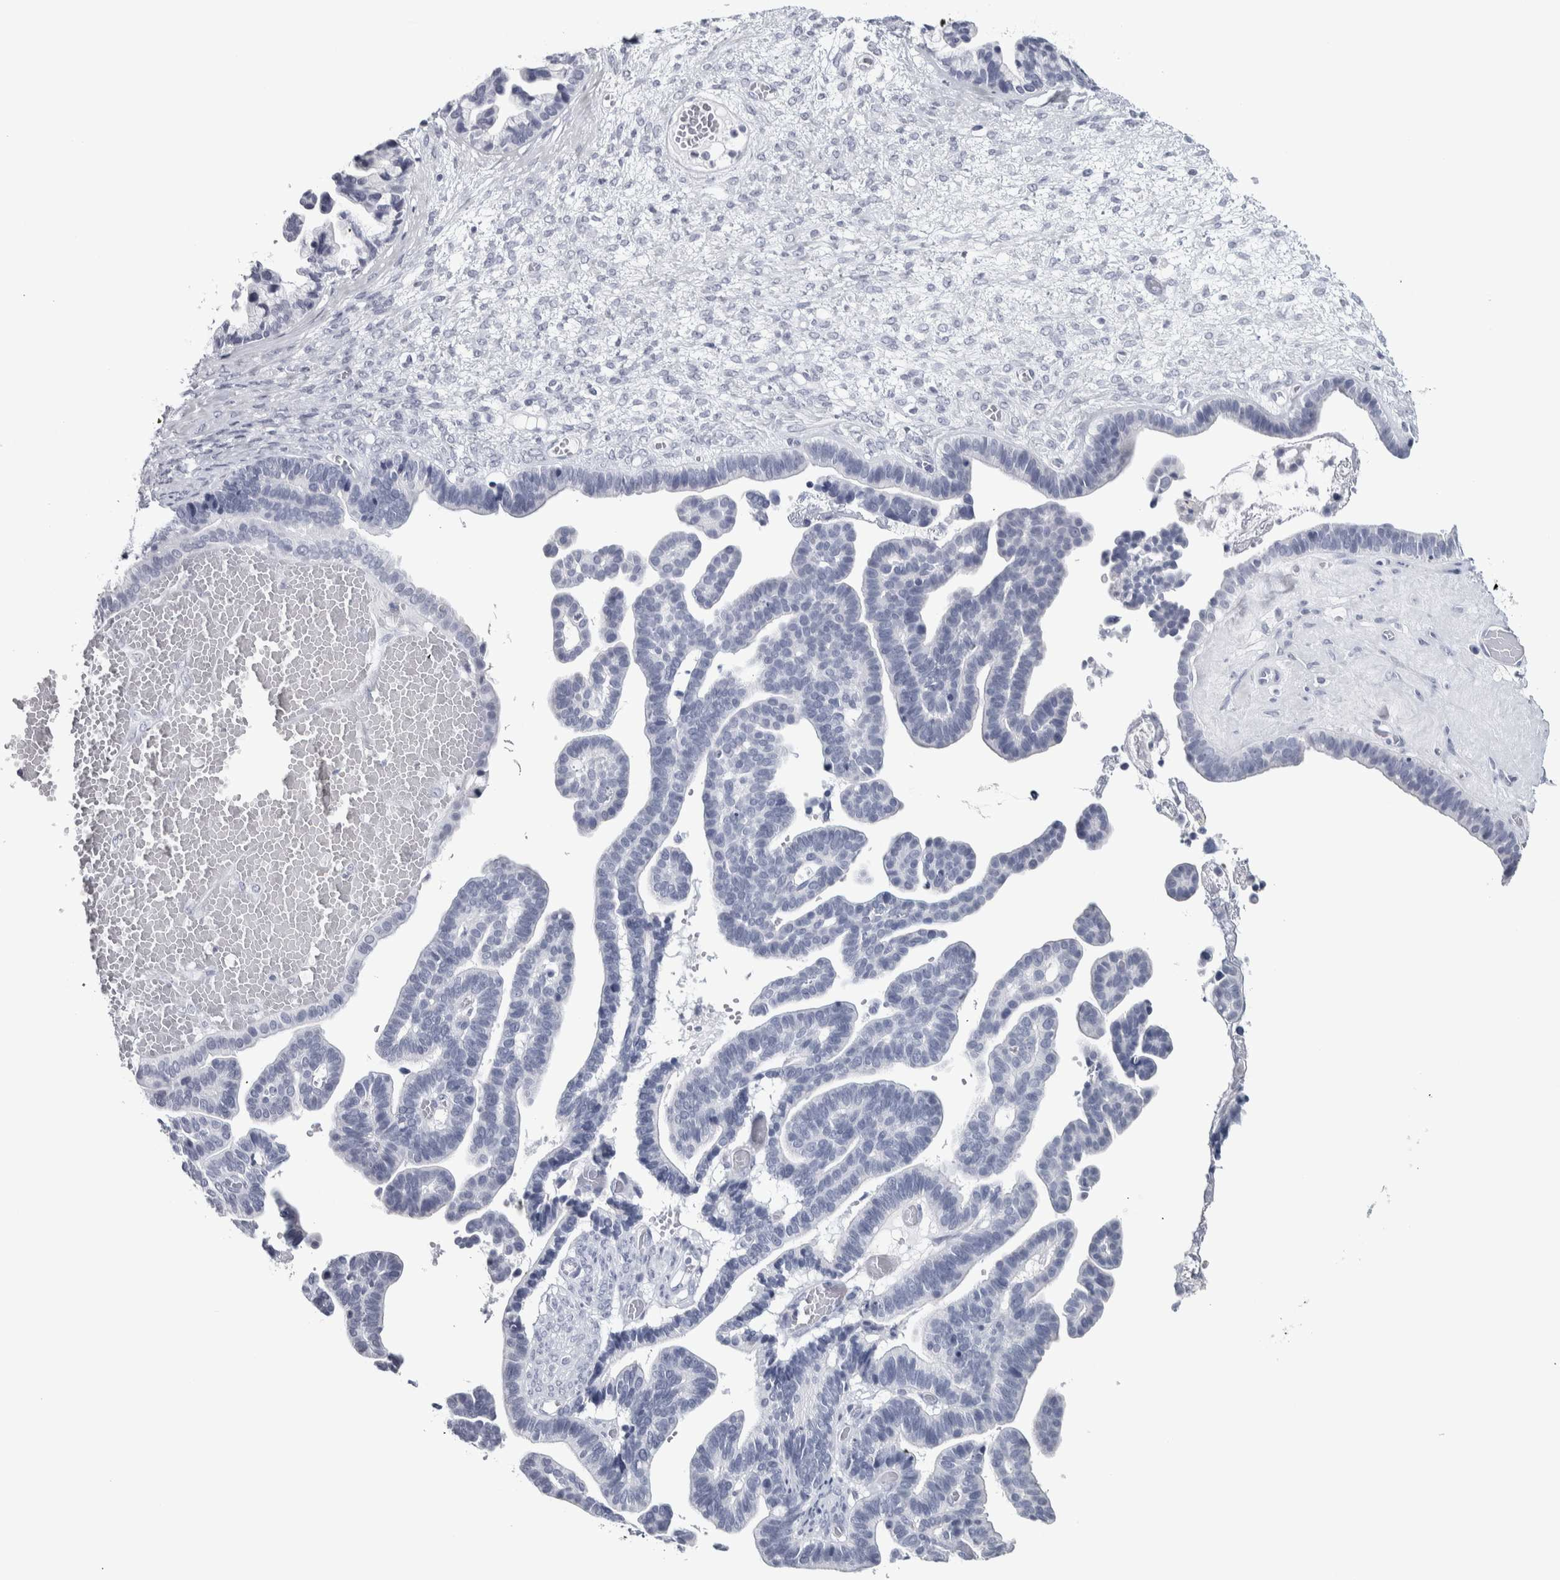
{"staining": {"intensity": "negative", "quantity": "none", "location": "none"}, "tissue": "ovarian cancer", "cell_type": "Tumor cells", "image_type": "cancer", "snomed": [{"axis": "morphology", "description": "Cystadenocarcinoma, serous, NOS"}, {"axis": "topography", "description": "Ovary"}], "caption": "The immunohistochemistry histopathology image has no significant positivity in tumor cells of ovarian cancer (serous cystadenocarcinoma) tissue.", "gene": "NECAB1", "patient": {"sex": "female", "age": 56}}